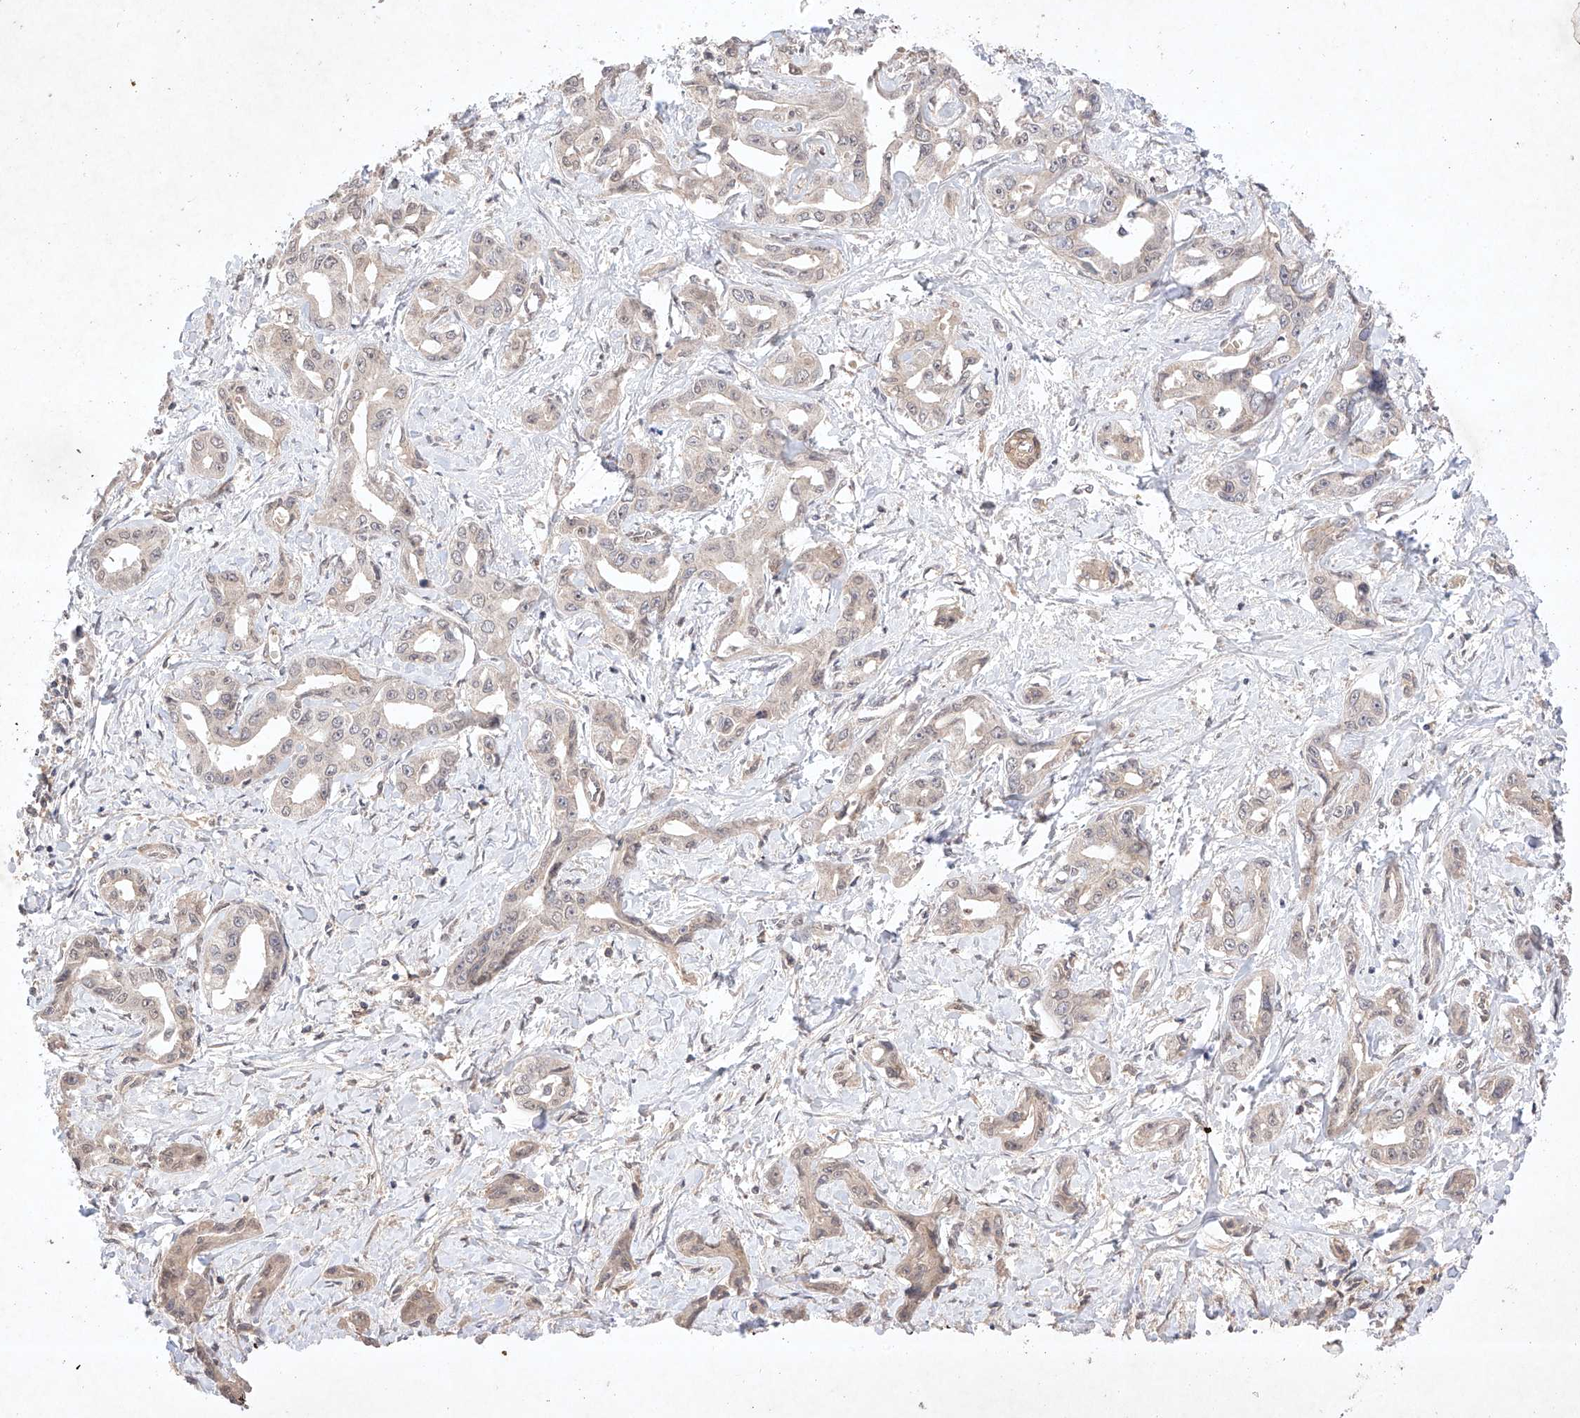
{"staining": {"intensity": "weak", "quantity": "<25%", "location": "cytoplasmic/membranous"}, "tissue": "liver cancer", "cell_type": "Tumor cells", "image_type": "cancer", "snomed": [{"axis": "morphology", "description": "Cholangiocarcinoma"}, {"axis": "topography", "description": "Liver"}], "caption": "Image shows no significant protein staining in tumor cells of liver cancer (cholangiocarcinoma).", "gene": "ZNF124", "patient": {"sex": "male", "age": 59}}